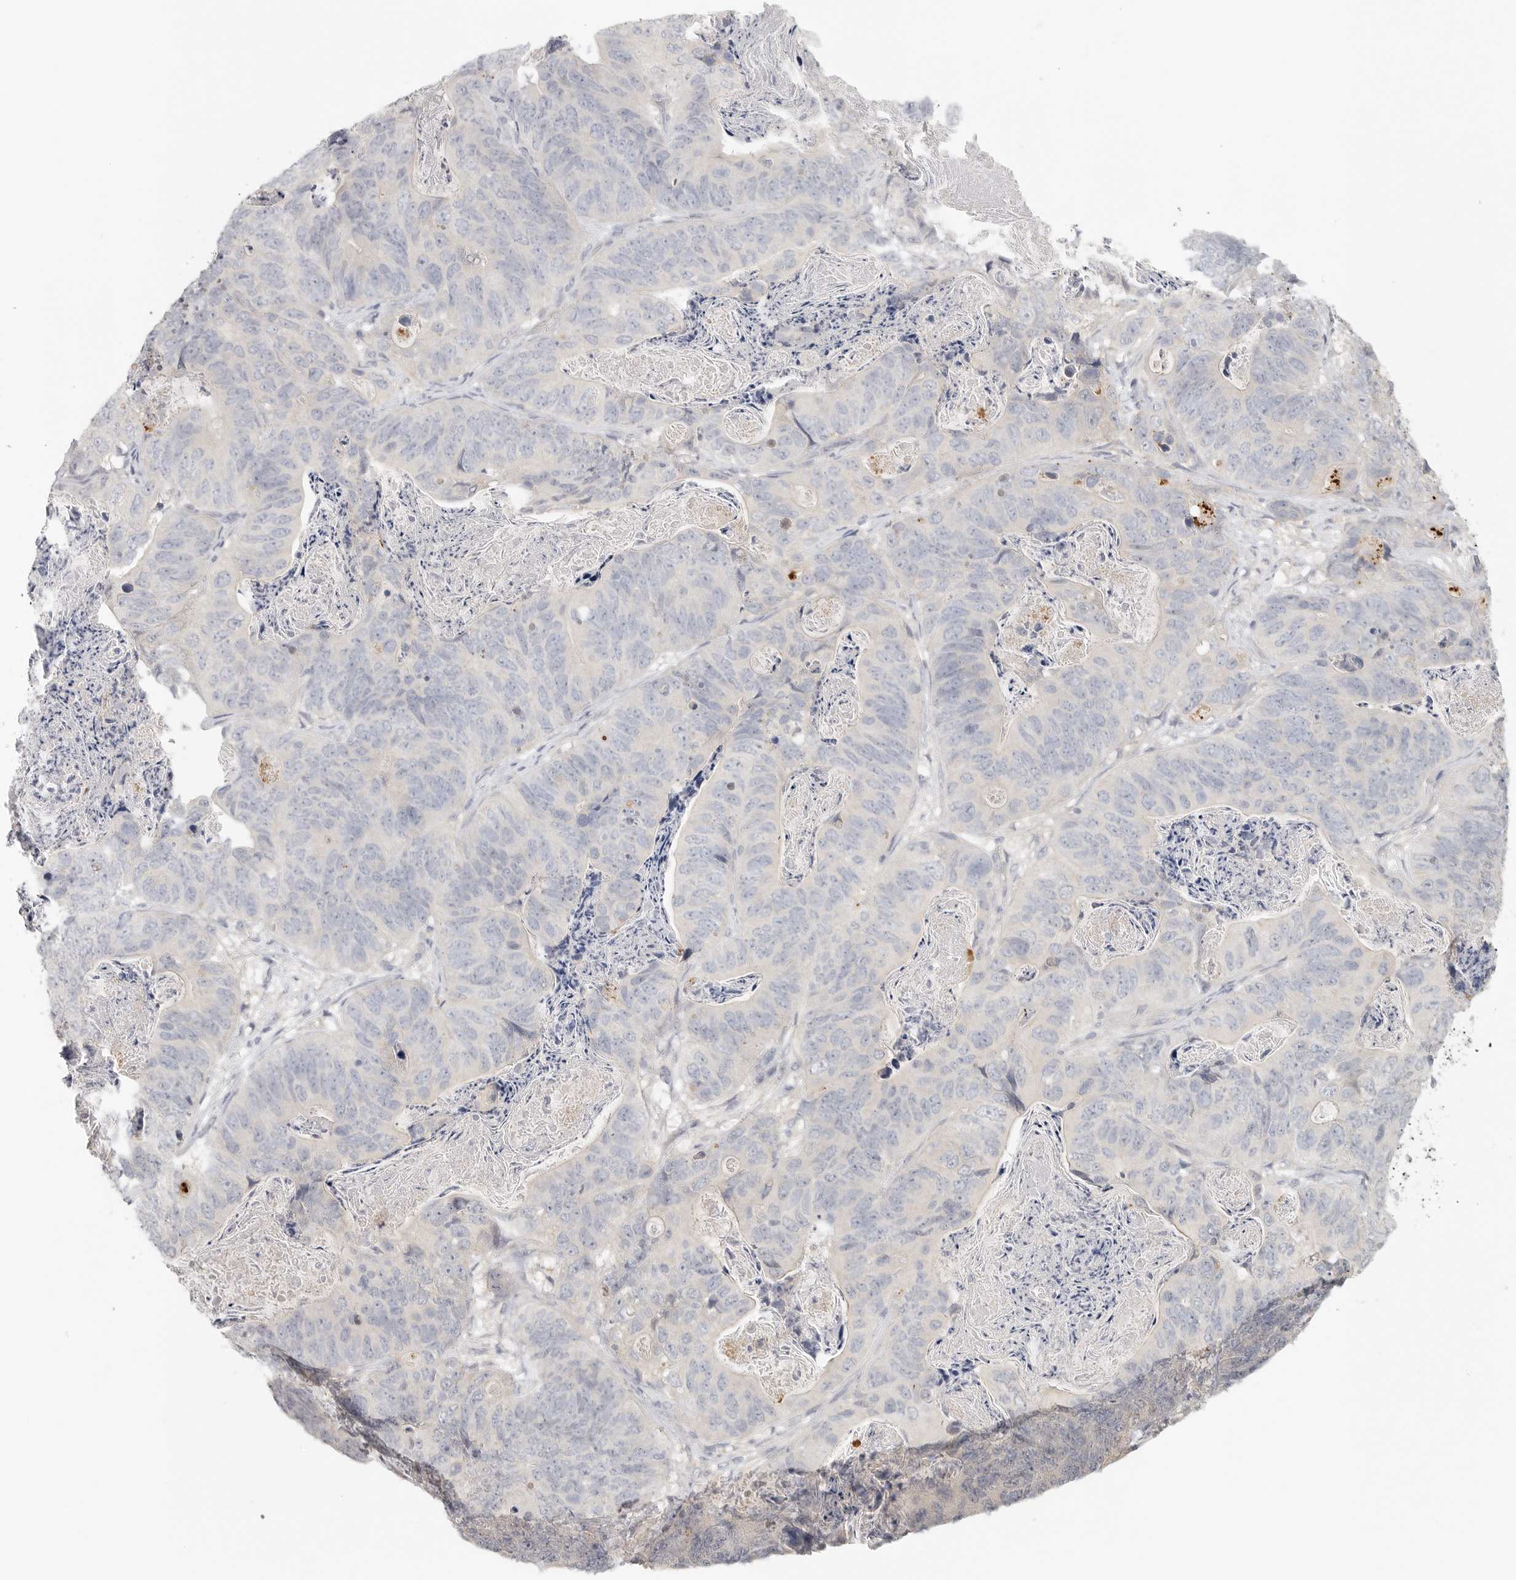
{"staining": {"intensity": "negative", "quantity": "none", "location": "none"}, "tissue": "stomach cancer", "cell_type": "Tumor cells", "image_type": "cancer", "snomed": [{"axis": "morphology", "description": "Normal tissue, NOS"}, {"axis": "morphology", "description": "Adenocarcinoma, NOS"}, {"axis": "topography", "description": "Stomach"}], "caption": "Immunohistochemical staining of stomach cancer (adenocarcinoma) shows no significant staining in tumor cells.", "gene": "HDAC6", "patient": {"sex": "female", "age": 89}}